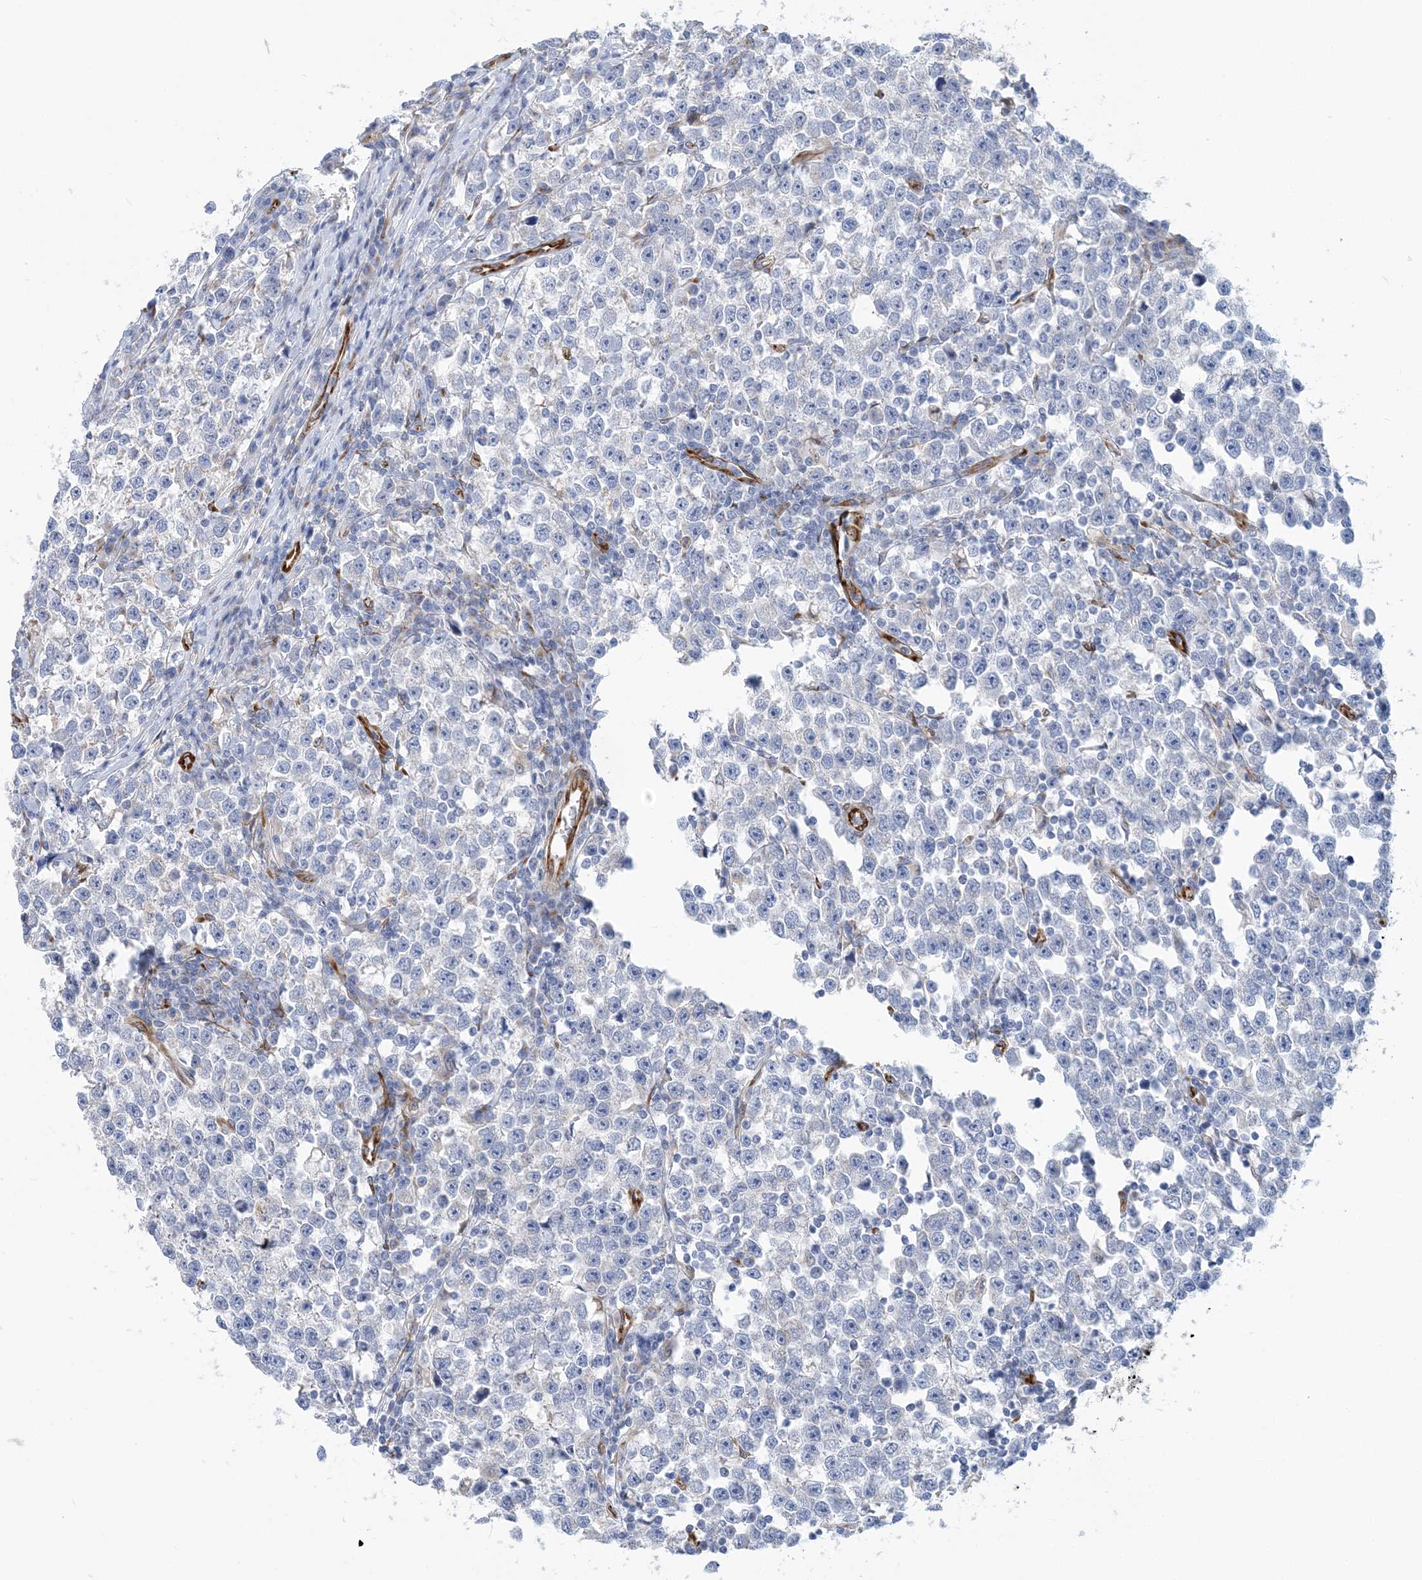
{"staining": {"intensity": "negative", "quantity": "none", "location": "none"}, "tissue": "testis cancer", "cell_type": "Tumor cells", "image_type": "cancer", "snomed": [{"axis": "morphology", "description": "Normal tissue, NOS"}, {"axis": "morphology", "description": "Seminoma, NOS"}, {"axis": "topography", "description": "Testis"}], "caption": "Tumor cells are negative for protein expression in human testis cancer (seminoma).", "gene": "PLEKHG4B", "patient": {"sex": "male", "age": 43}}